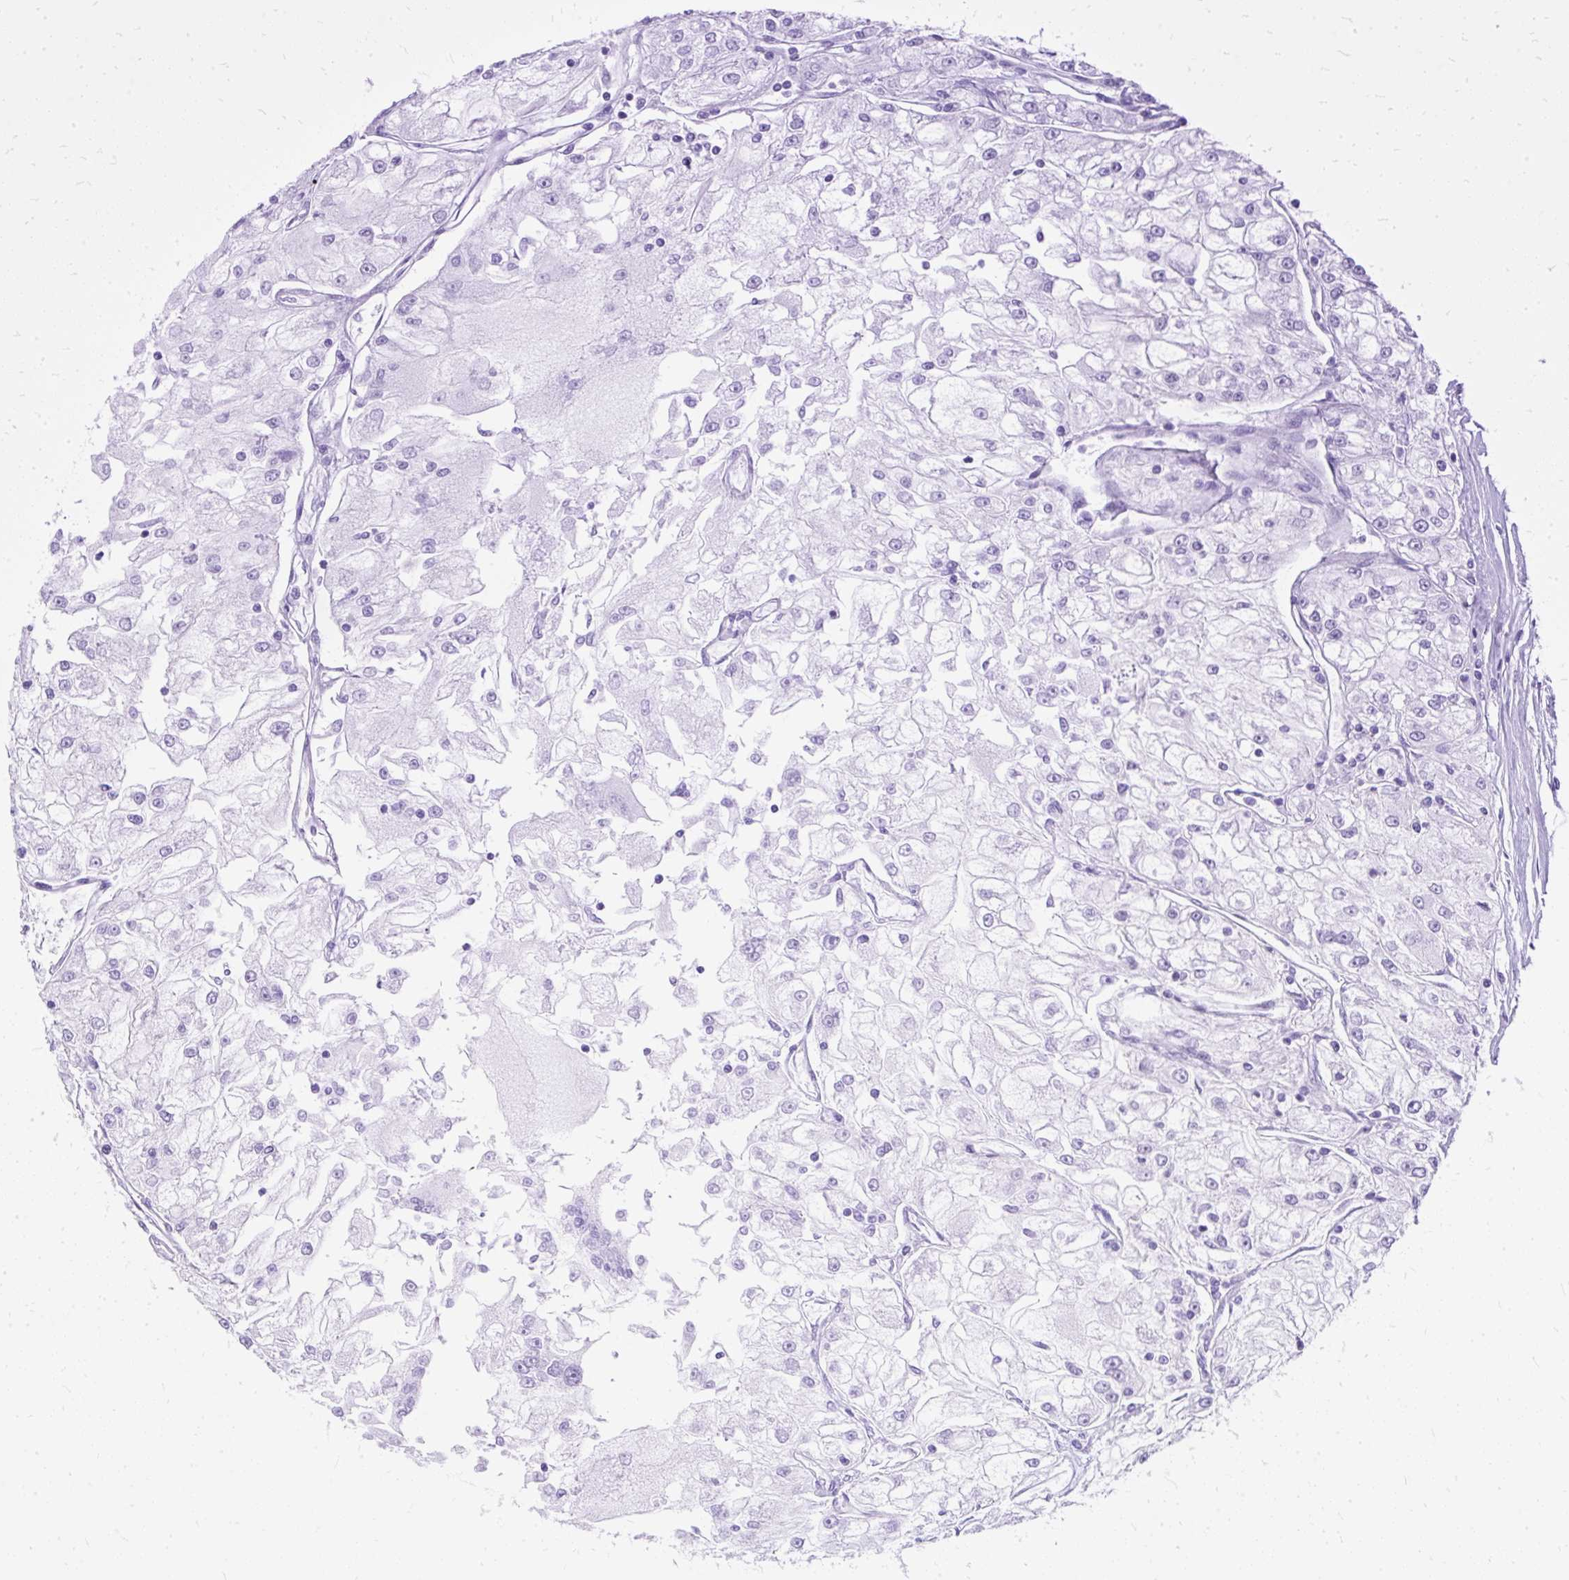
{"staining": {"intensity": "negative", "quantity": "none", "location": "none"}, "tissue": "renal cancer", "cell_type": "Tumor cells", "image_type": "cancer", "snomed": [{"axis": "morphology", "description": "Adenocarcinoma, NOS"}, {"axis": "topography", "description": "Kidney"}], "caption": "Immunohistochemical staining of human renal cancer demonstrates no significant staining in tumor cells. The staining is performed using DAB brown chromogen with nuclei counter-stained in using hematoxylin.", "gene": "PVALB", "patient": {"sex": "female", "age": 72}}